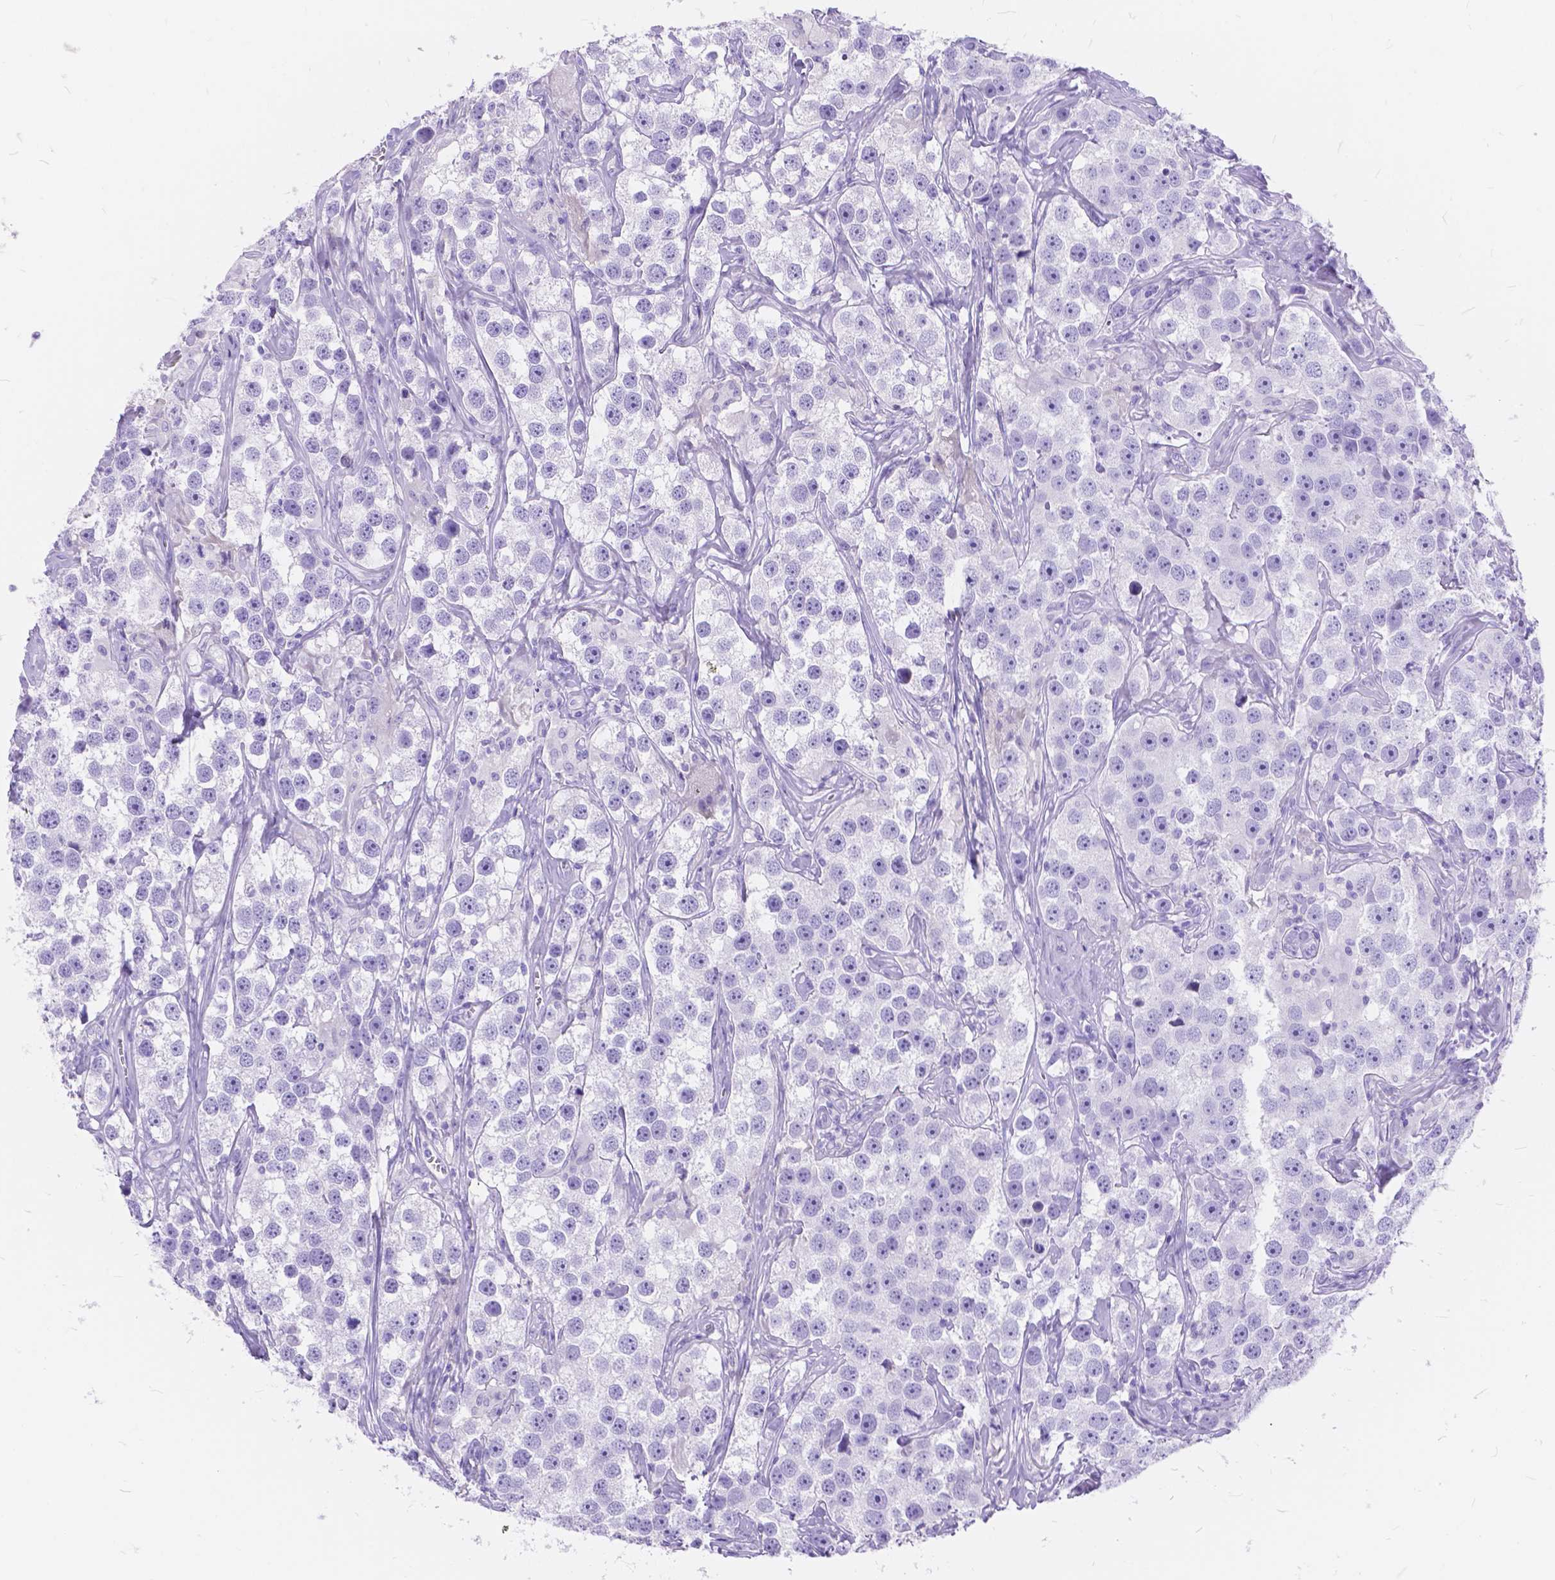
{"staining": {"intensity": "negative", "quantity": "none", "location": "none"}, "tissue": "testis cancer", "cell_type": "Tumor cells", "image_type": "cancer", "snomed": [{"axis": "morphology", "description": "Seminoma, NOS"}, {"axis": "topography", "description": "Testis"}], "caption": "The image exhibits no staining of tumor cells in seminoma (testis).", "gene": "FOXL2", "patient": {"sex": "male", "age": 49}}